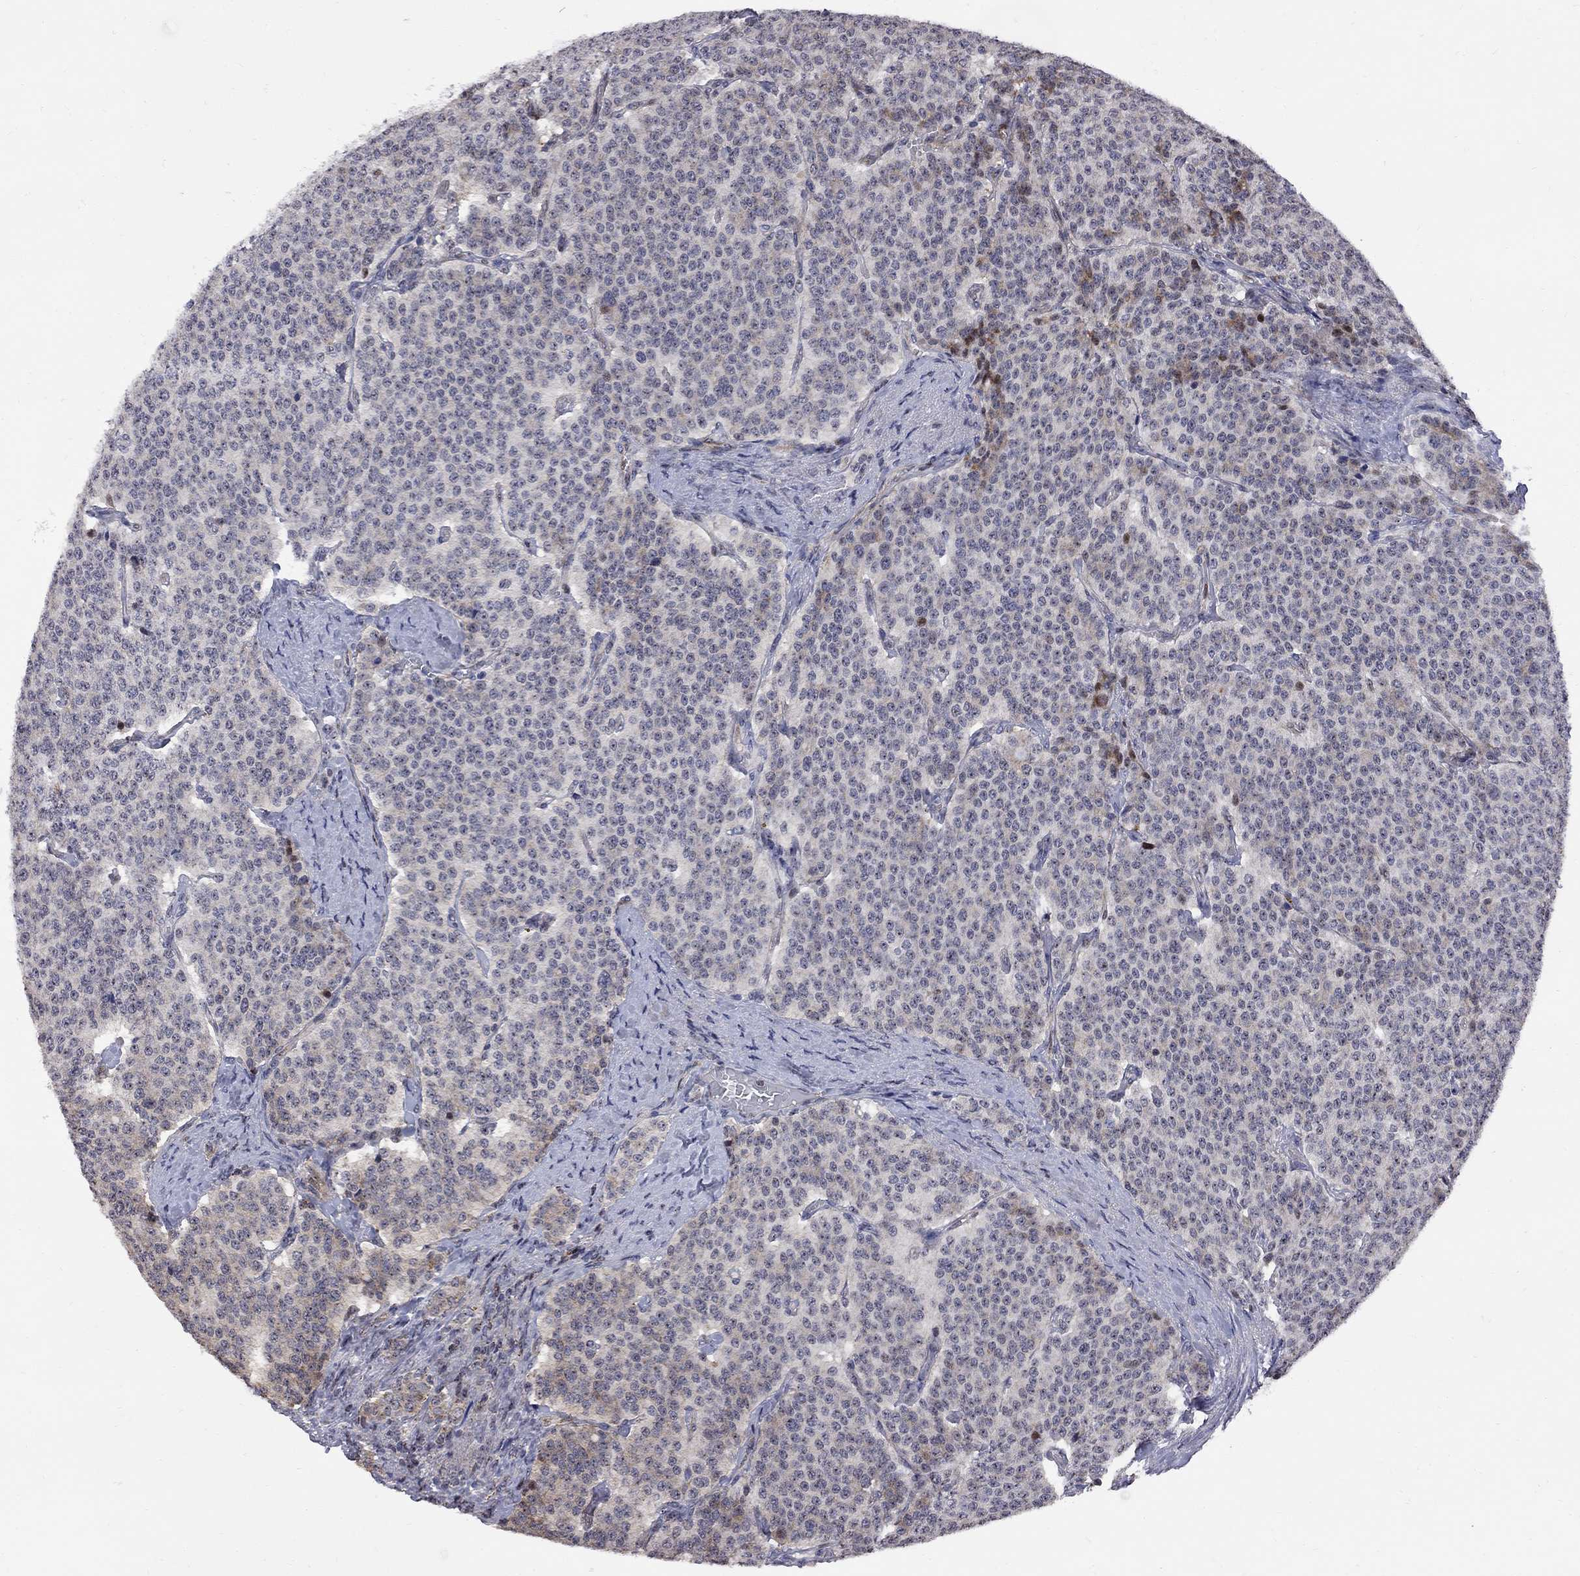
{"staining": {"intensity": "moderate", "quantity": "<25%", "location": "cytoplasmic/membranous,nuclear"}, "tissue": "carcinoid", "cell_type": "Tumor cells", "image_type": "cancer", "snomed": [{"axis": "morphology", "description": "Carcinoid, malignant, NOS"}, {"axis": "topography", "description": "Small intestine"}], "caption": "Moderate cytoplasmic/membranous and nuclear staining for a protein is present in about <25% of tumor cells of malignant carcinoid using immunohistochemistry (IHC).", "gene": "DHX33", "patient": {"sex": "female", "age": 58}}